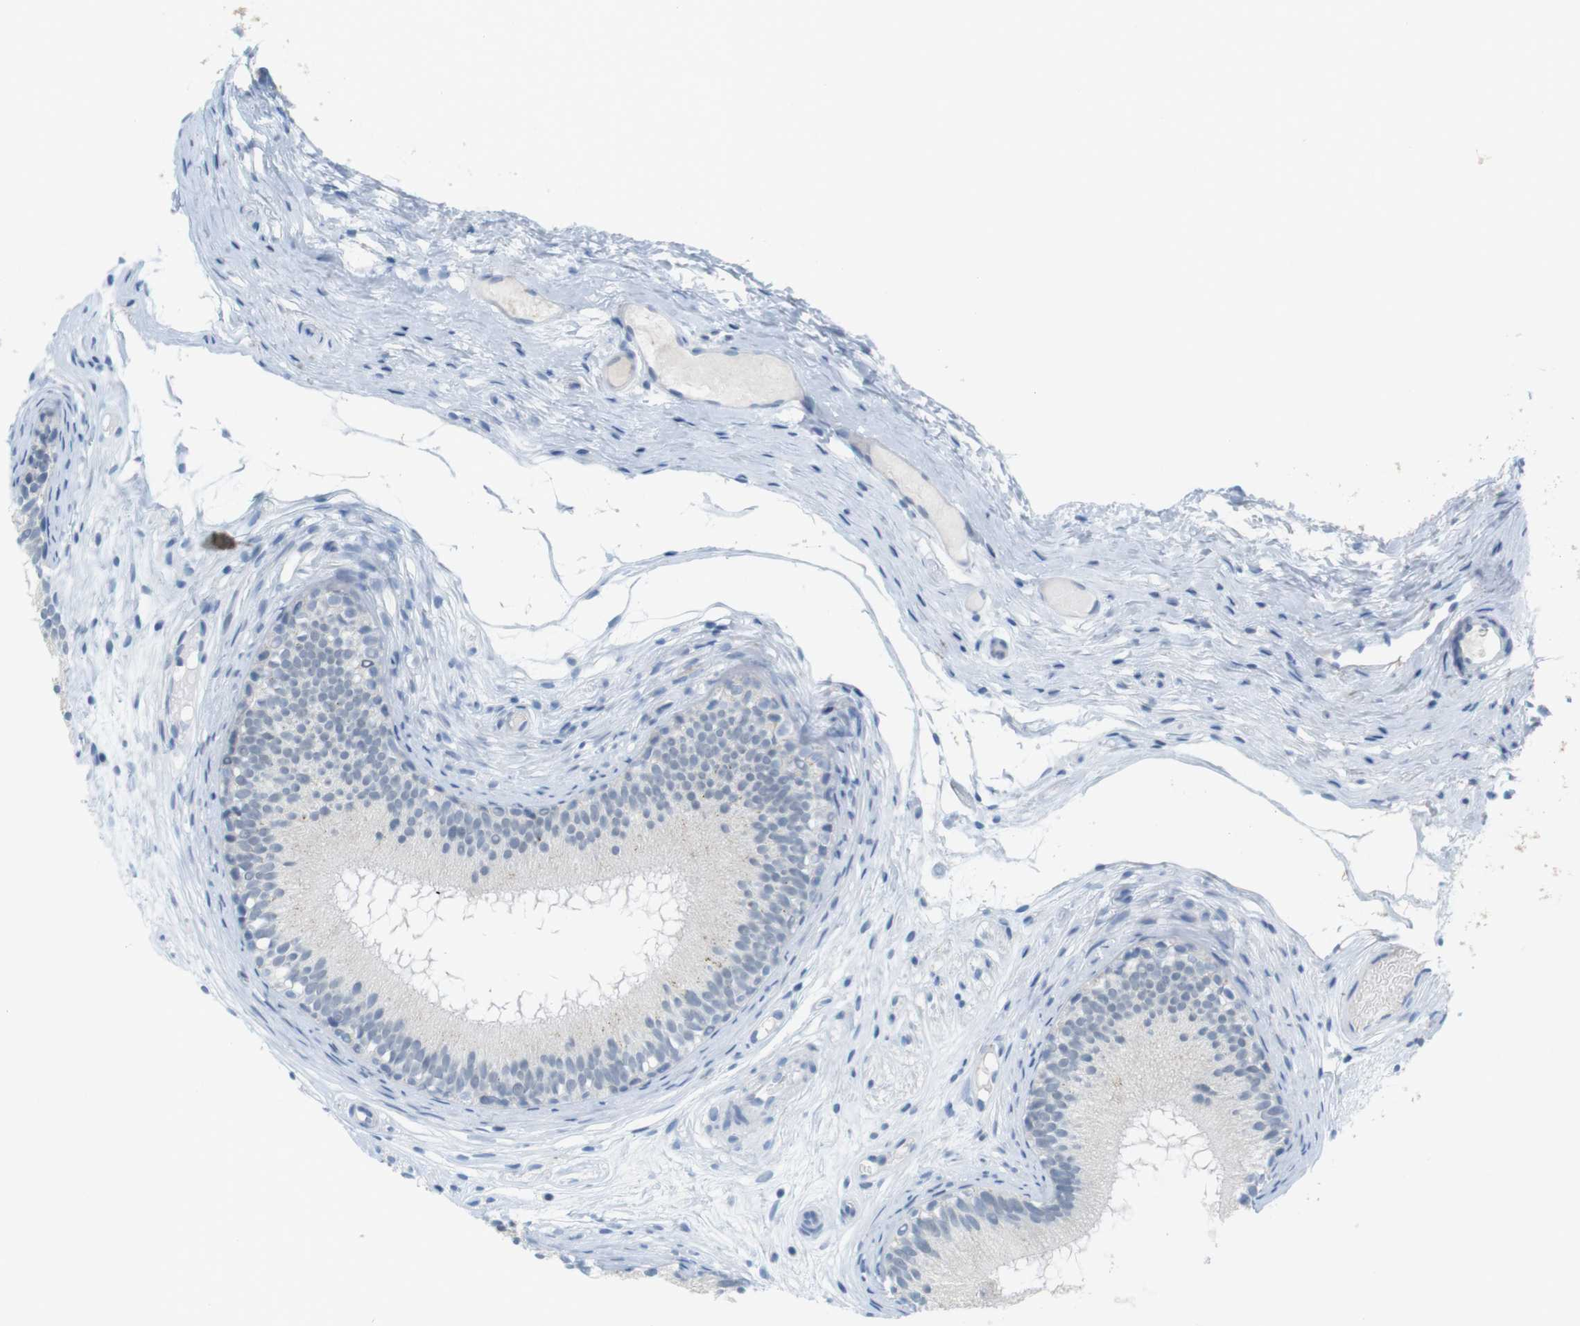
{"staining": {"intensity": "negative", "quantity": "none", "location": "none"}, "tissue": "epididymis", "cell_type": "Glandular cells", "image_type": "normal", "snomed": [{"axis": "morphology", "description": "Normal tissue, NOS"}, {"axis": "morphology", "description": "Atrophy, NOS"}, {"axis": "topography", "description": "Testis"}, {"axis": "topography", "description": "Epididymis"}], "caption": "A high-resolution micrograph shows immunohistochemistry staining of unremarkable epididymis, which demonstrates no significant positivity in glandular cells. (DAB IHC with hematoxylin counter stain).", "gene": "YIPF1", "patient": {"sex": "male", "age": 18}}